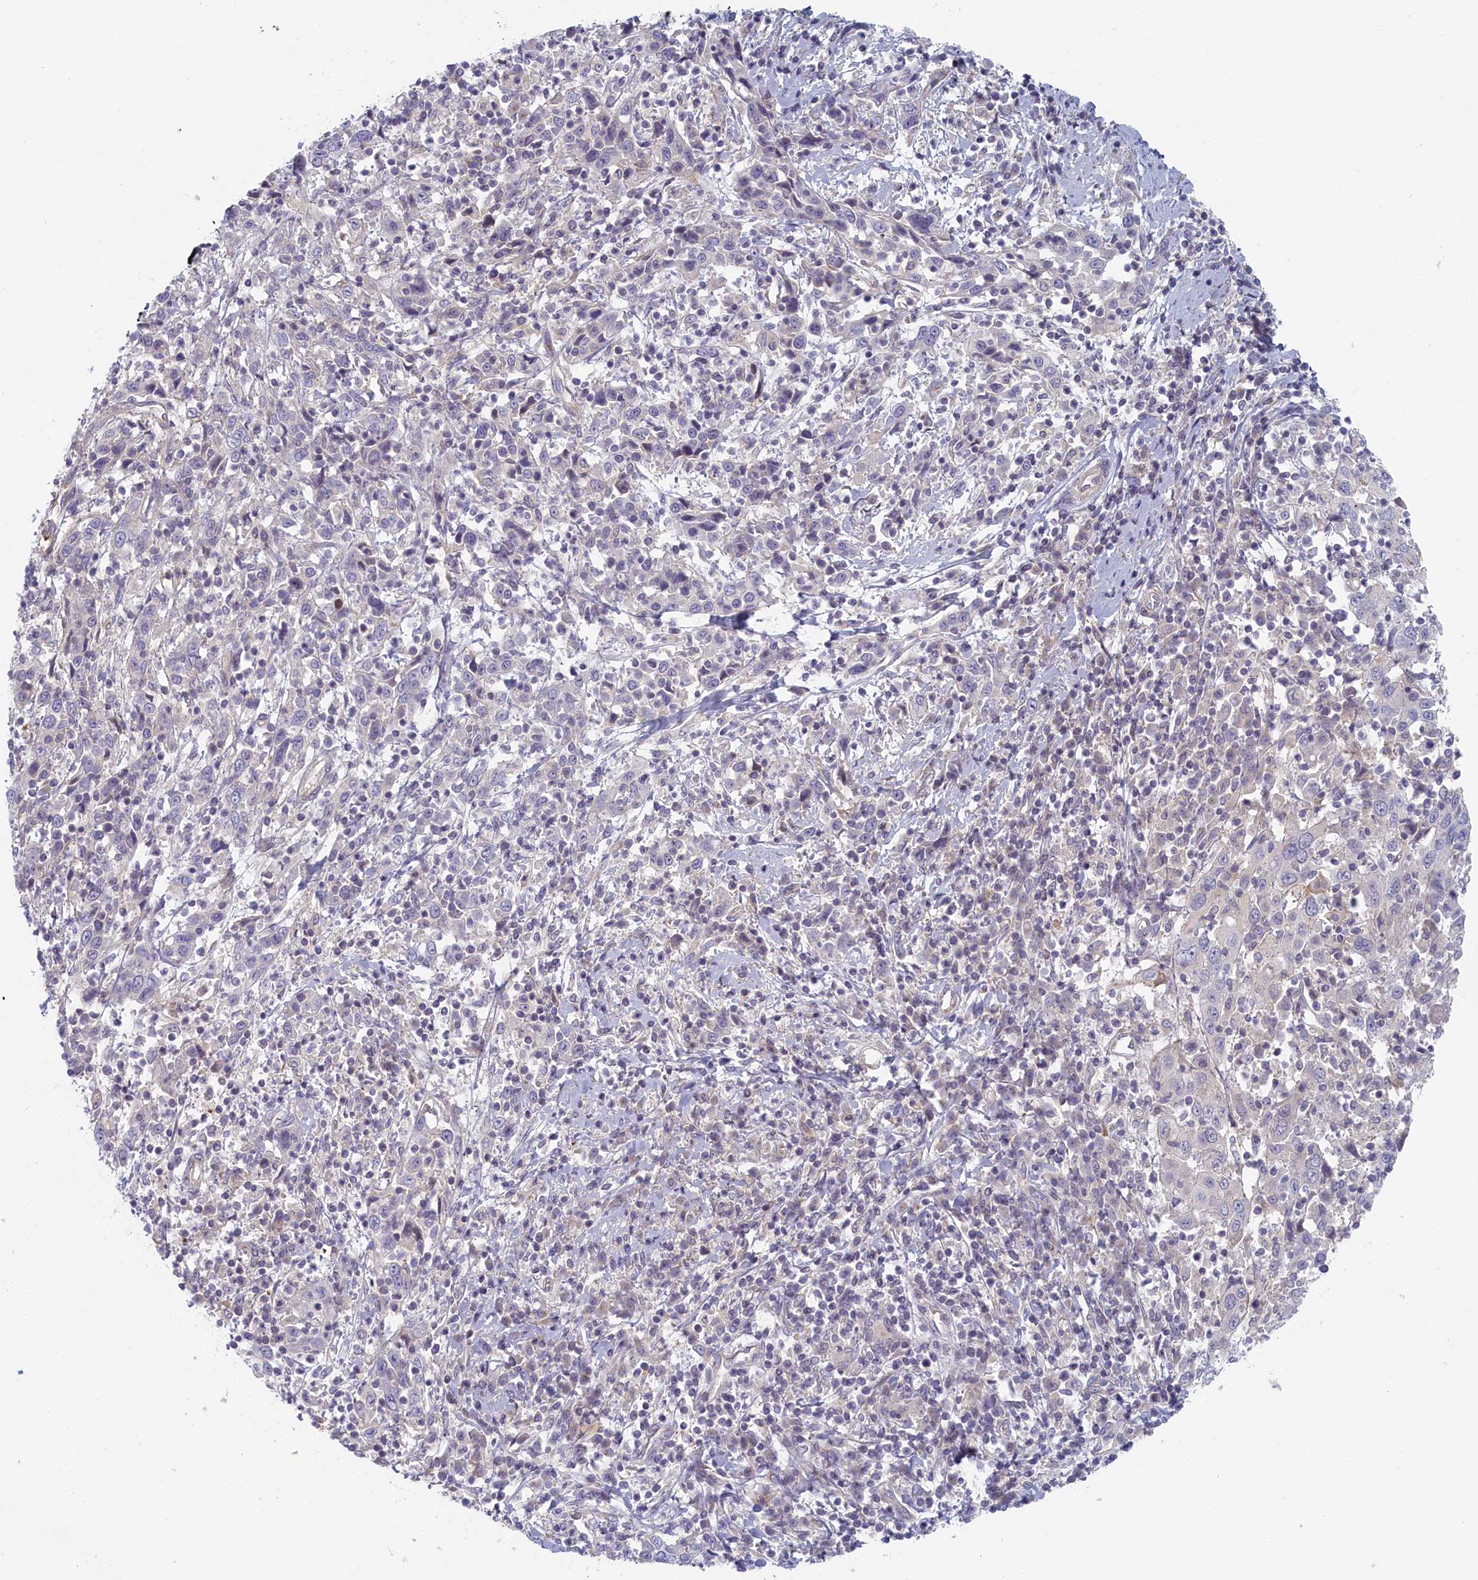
{"staining": {"intensity": "negative", "quantity": "none", "location": "none"}, "tissue": "cervical cancer", "cell_type": "Tumor cells", "image_type": "cancer", "snomed": [{"axis": "morphology", "description": "Squamous cell carcinoma, NOS"}, {"axis": "topography", "description": "Cervix"}], "caption": "Image shows no protein staining in tumor cells of squamous cell carcinoma (cervical) tissue.", "gene": "STX16", "patient": {"sex": "female", "age": 46}}